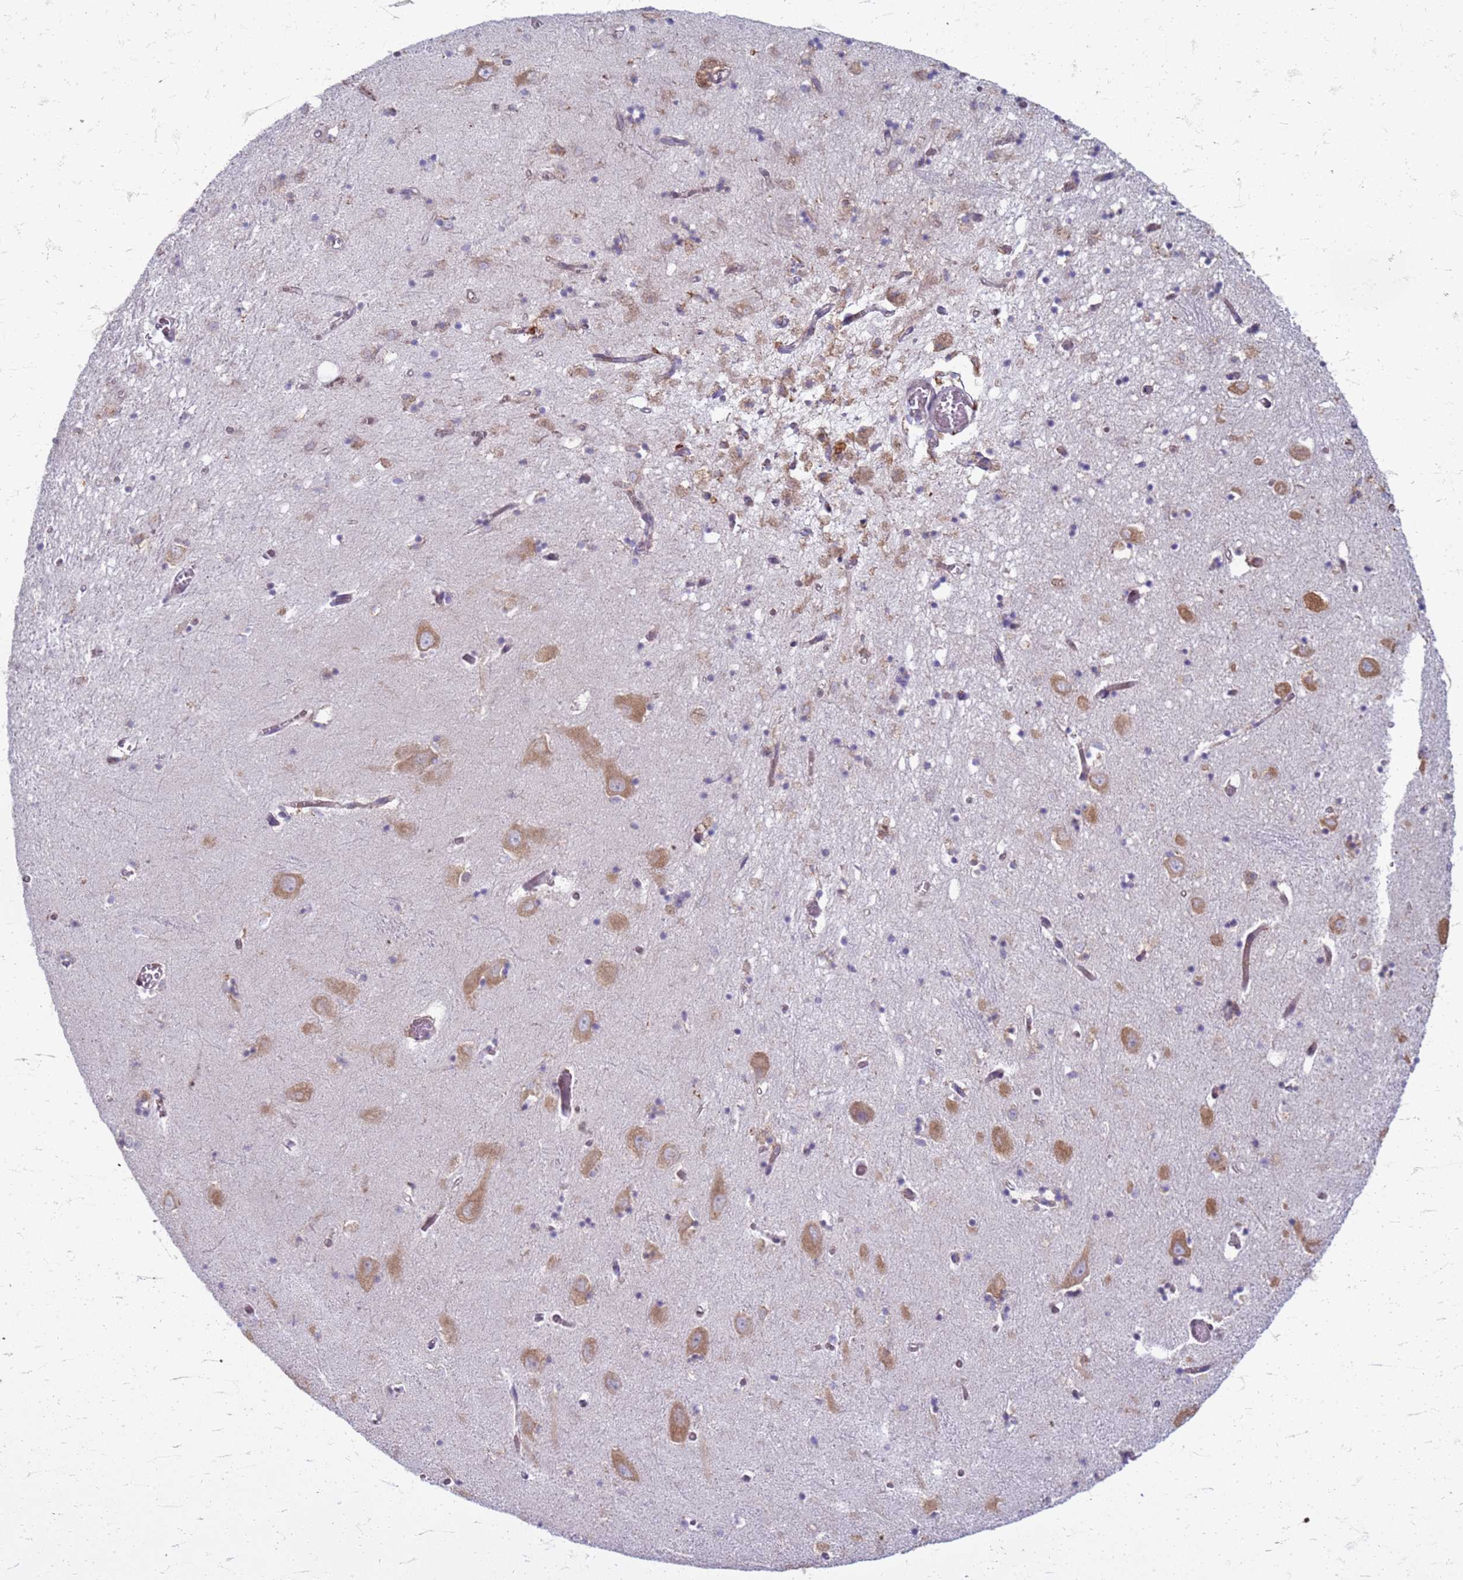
{"staining": {"intensity": "negative", "quantity": "none", "location": "none"}, "tissue": "hippocampus", "cell_type": "Glial cells", "image_type": "normal", "snomed": [{"axis": "morphology", "description": "Normal tissue, NOS"}, {"axis": "topography", "description": "Hippocampus"}], "caption": "DAB immunohistochemical staining of unremarkable hippocampus shows no significant expression in glial cells.", "gene": "PDK3", "patient": {"sex": "male", "age": 70}}